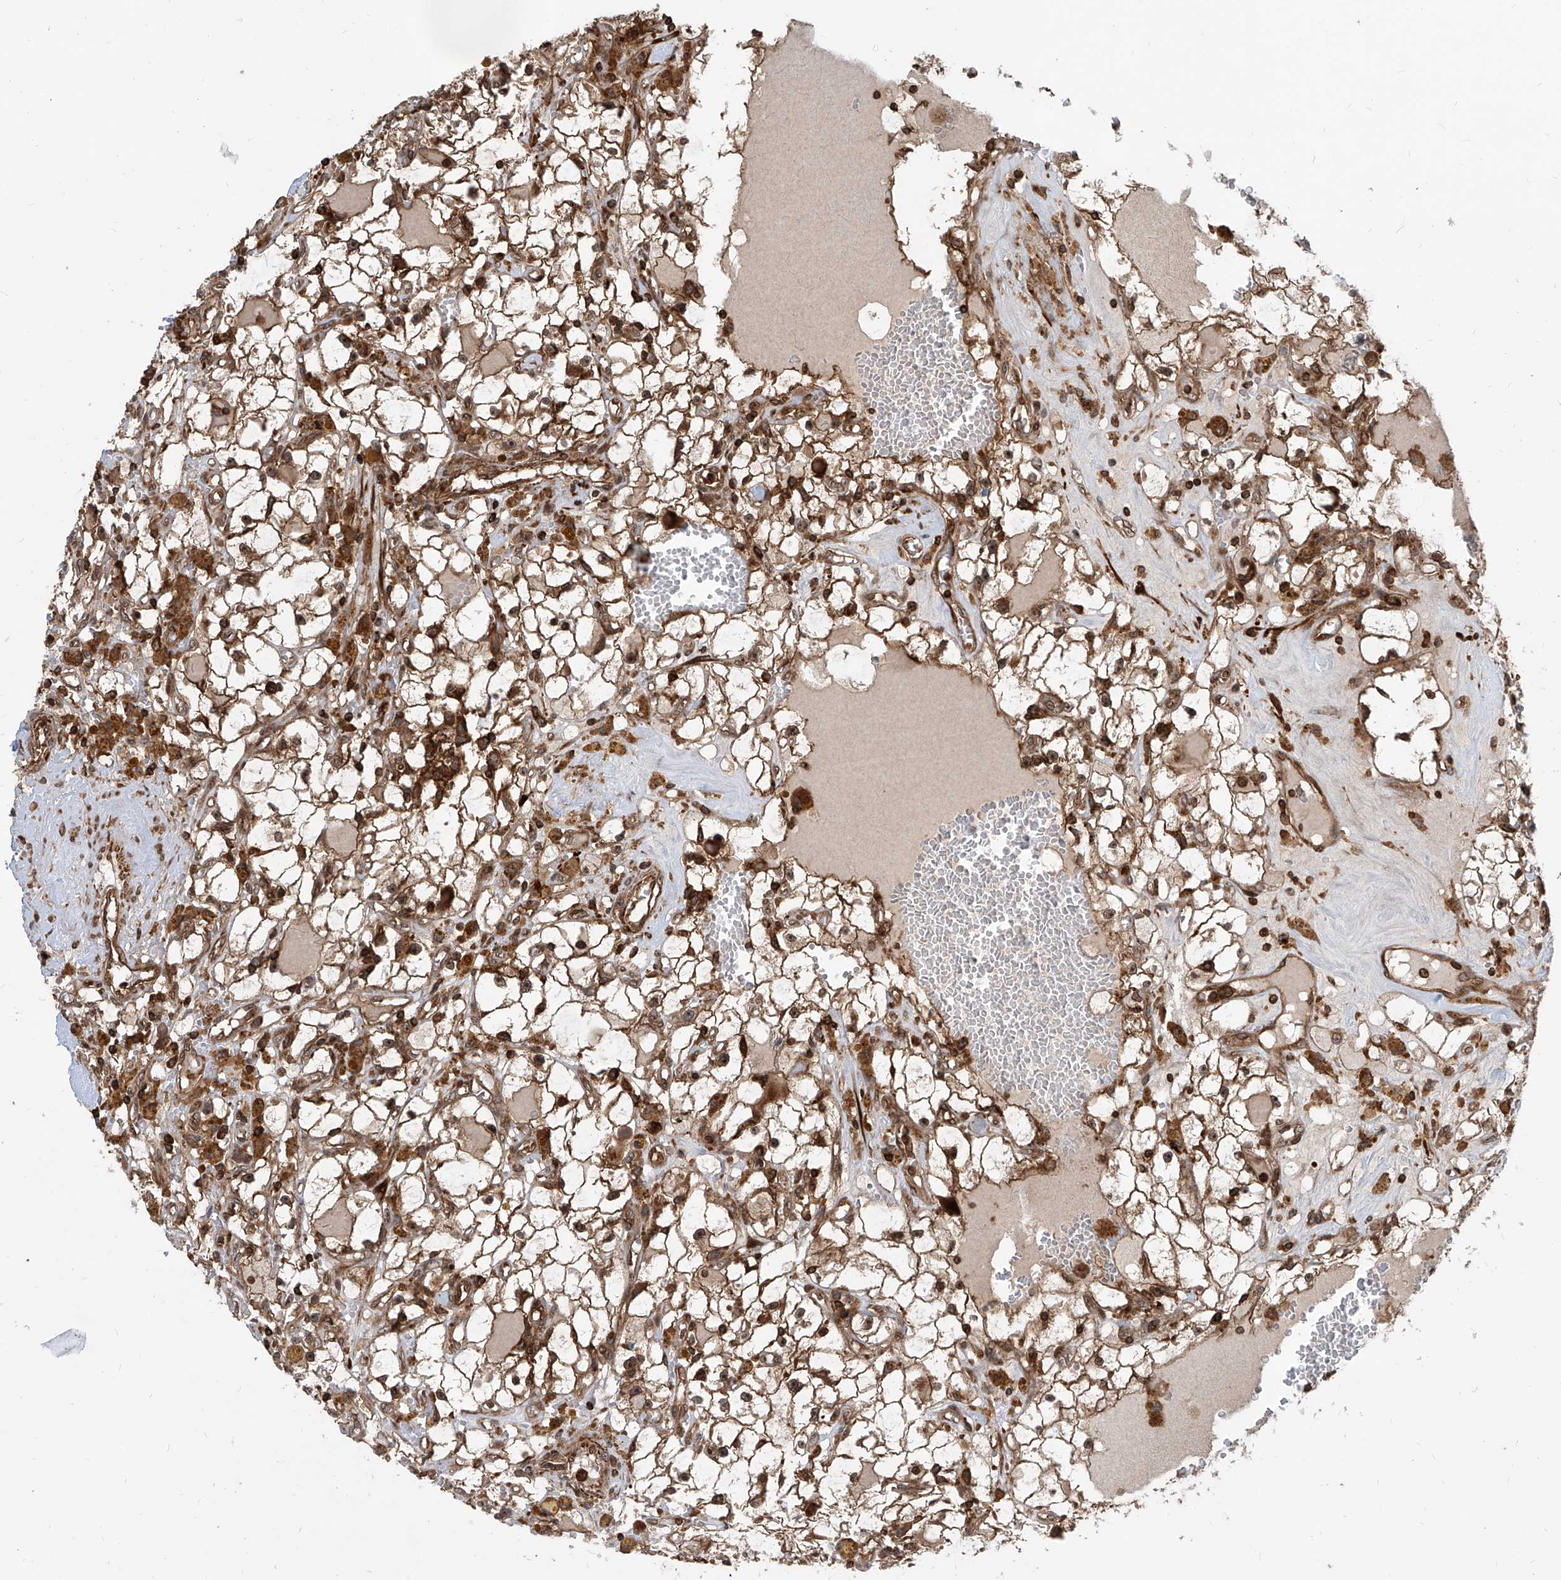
{"staining": {"intensity": "moderate", "quantity": ">75%", "location": "cytoplasmic/membranous,nuclear"}, "tissue": "renal cancer", "cell_type": "Tumor cells", "image_type": "cancer", "snomed": [{"axis": "morphology", "description": "Adenocarcinoma, NOS"}, {"axis": "topography", "description": "Kidney"}], "caption": "Immunohistochemical staining of renal cancer demonstrates medium levels of moderate cytoplasmic/membranous and nuclear staining in approximately >75% of tumor cells.", "gene": "MAGED2", "patient": {"sex": "male", "age": 56}}